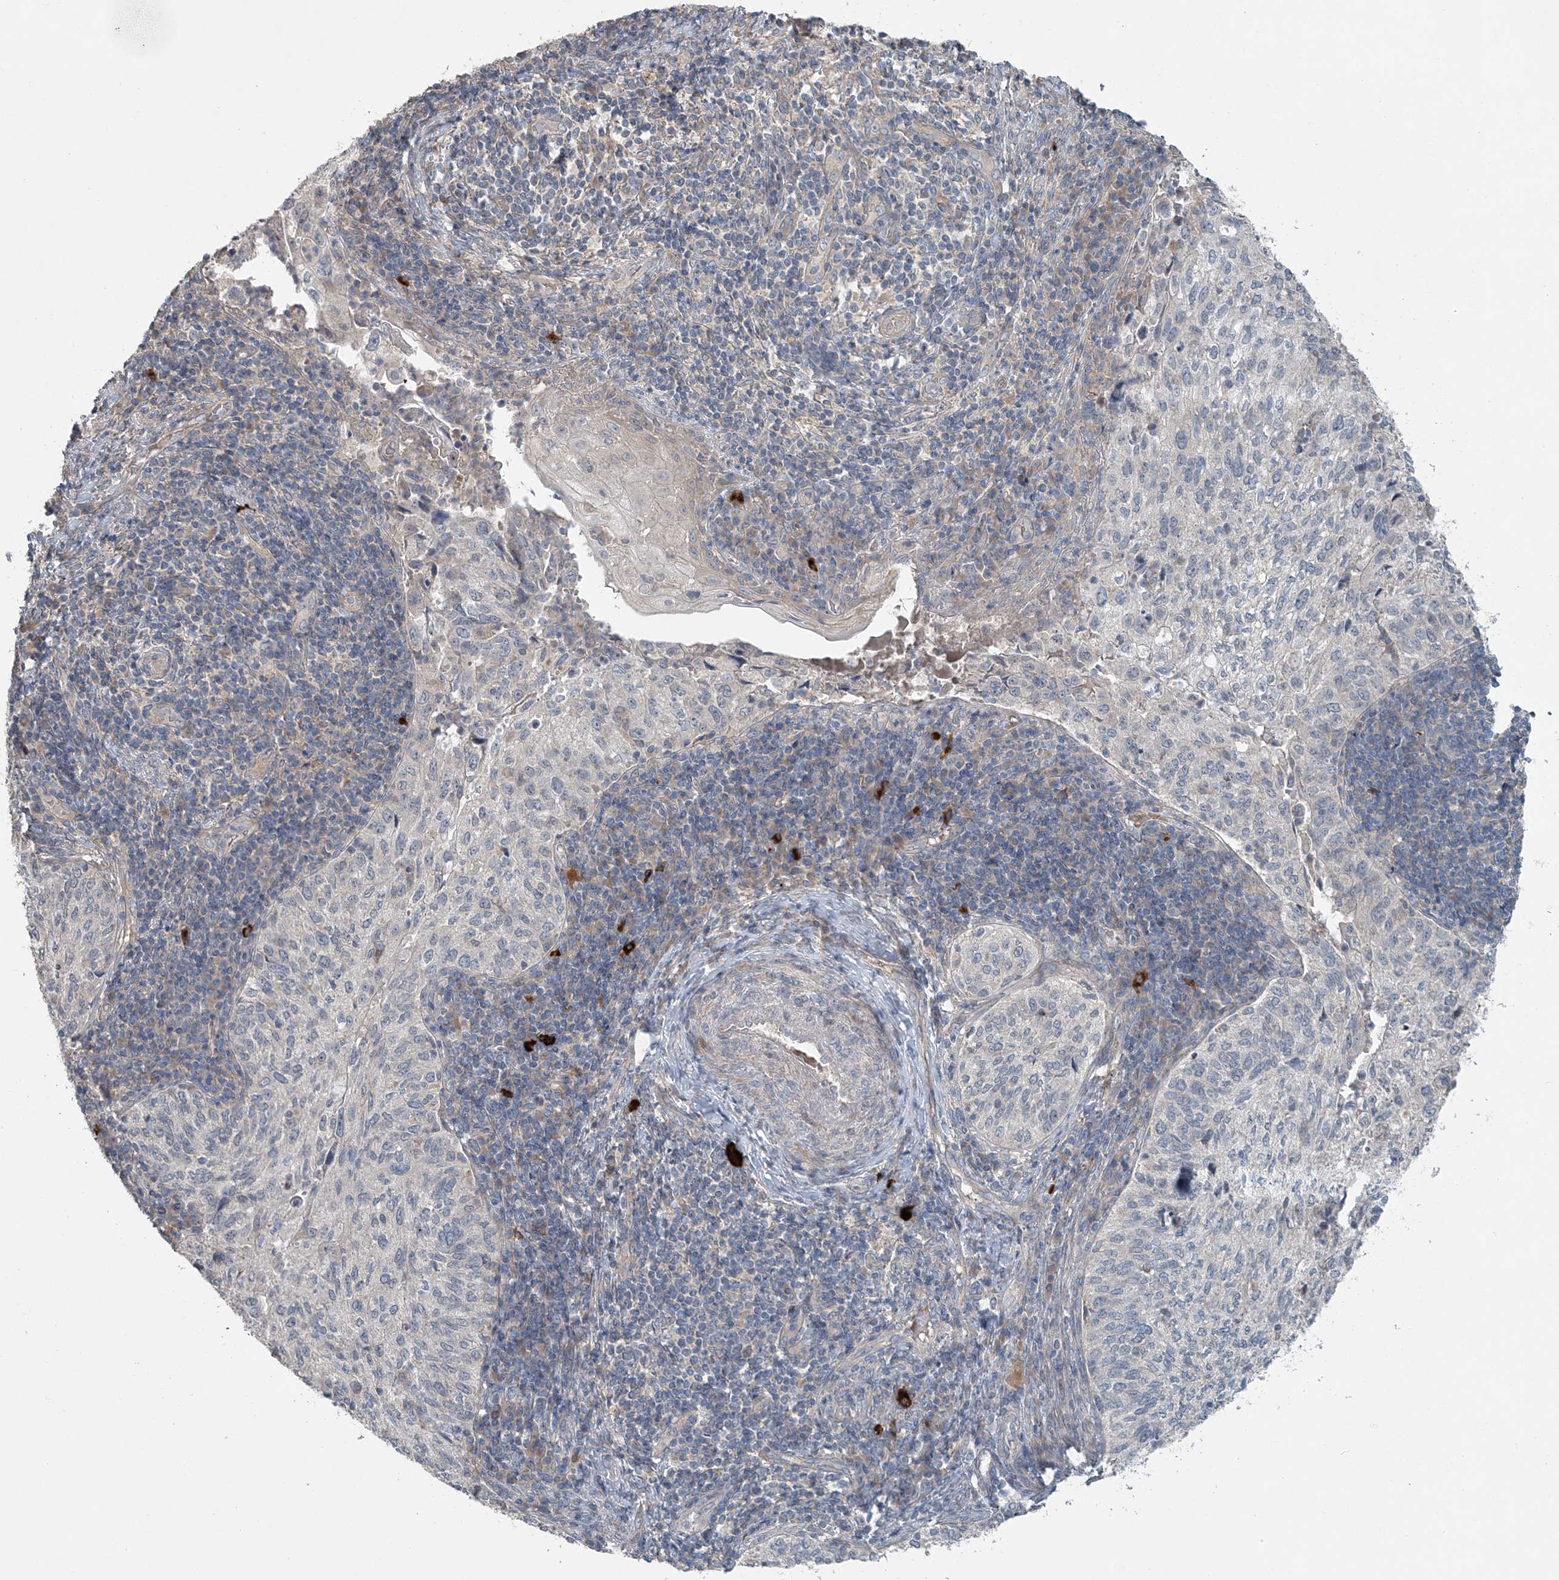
{"staining": {"intensity": "negative", "quantity": "none", "location": "none"}, "tissue": "cervical cancer", "cell_type": "Tumor cells", "image_type": "cancer", "snomed": [{"axis": "morphology", "description": "Squamous cell carcinoma, NOS"}, {"axis": "topography", "description": "Cervix"}], "caption": "A high-resolution image shows immunohistochemistry staining of cervical cancer, which displays no significant expression in tumor cells.", "gene": "SLC4A10", "patient": {"sex": "female", "age": 30}}